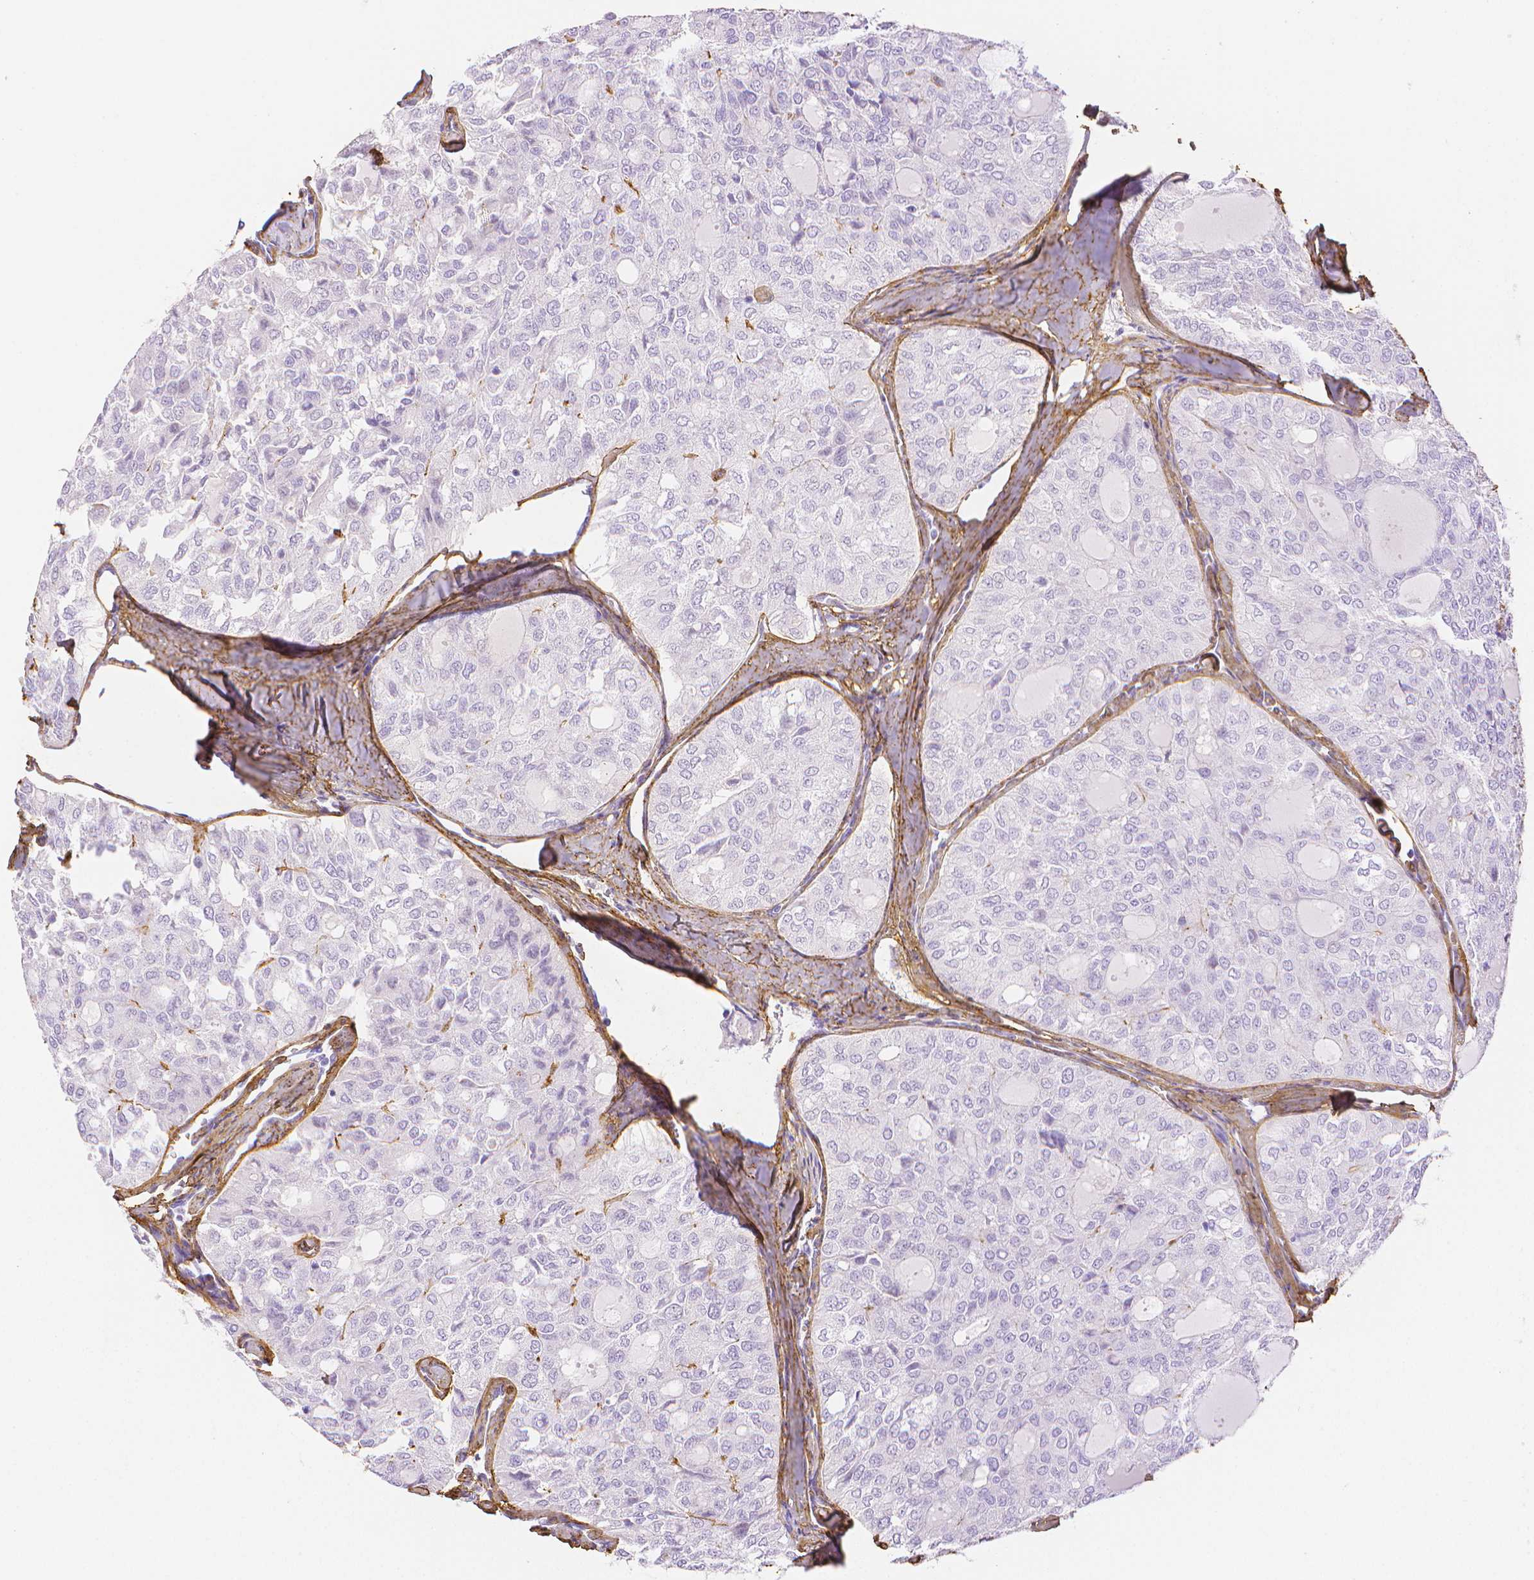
{"staining": {"intensity": "negative", "quantity": "none", "location": "none"}, "tissue": "thyroid cancer", "cell_type": "Tumor cells", "image_type": "cancer", "snomed": [{"axis": "morphology", "description": "Follicular adenoma carcinoma, NOS"}, {"axis": "topography", "description": "Thyroid gland"}], "caption": "High power microscopy micrograph of an IHC histopathology image of follicular adenoma carcinoma (thyroid), revealing no significant positivity in tumor cells.", "gene": "FBN1", "patient": {"sex": "male", "age": 75}}